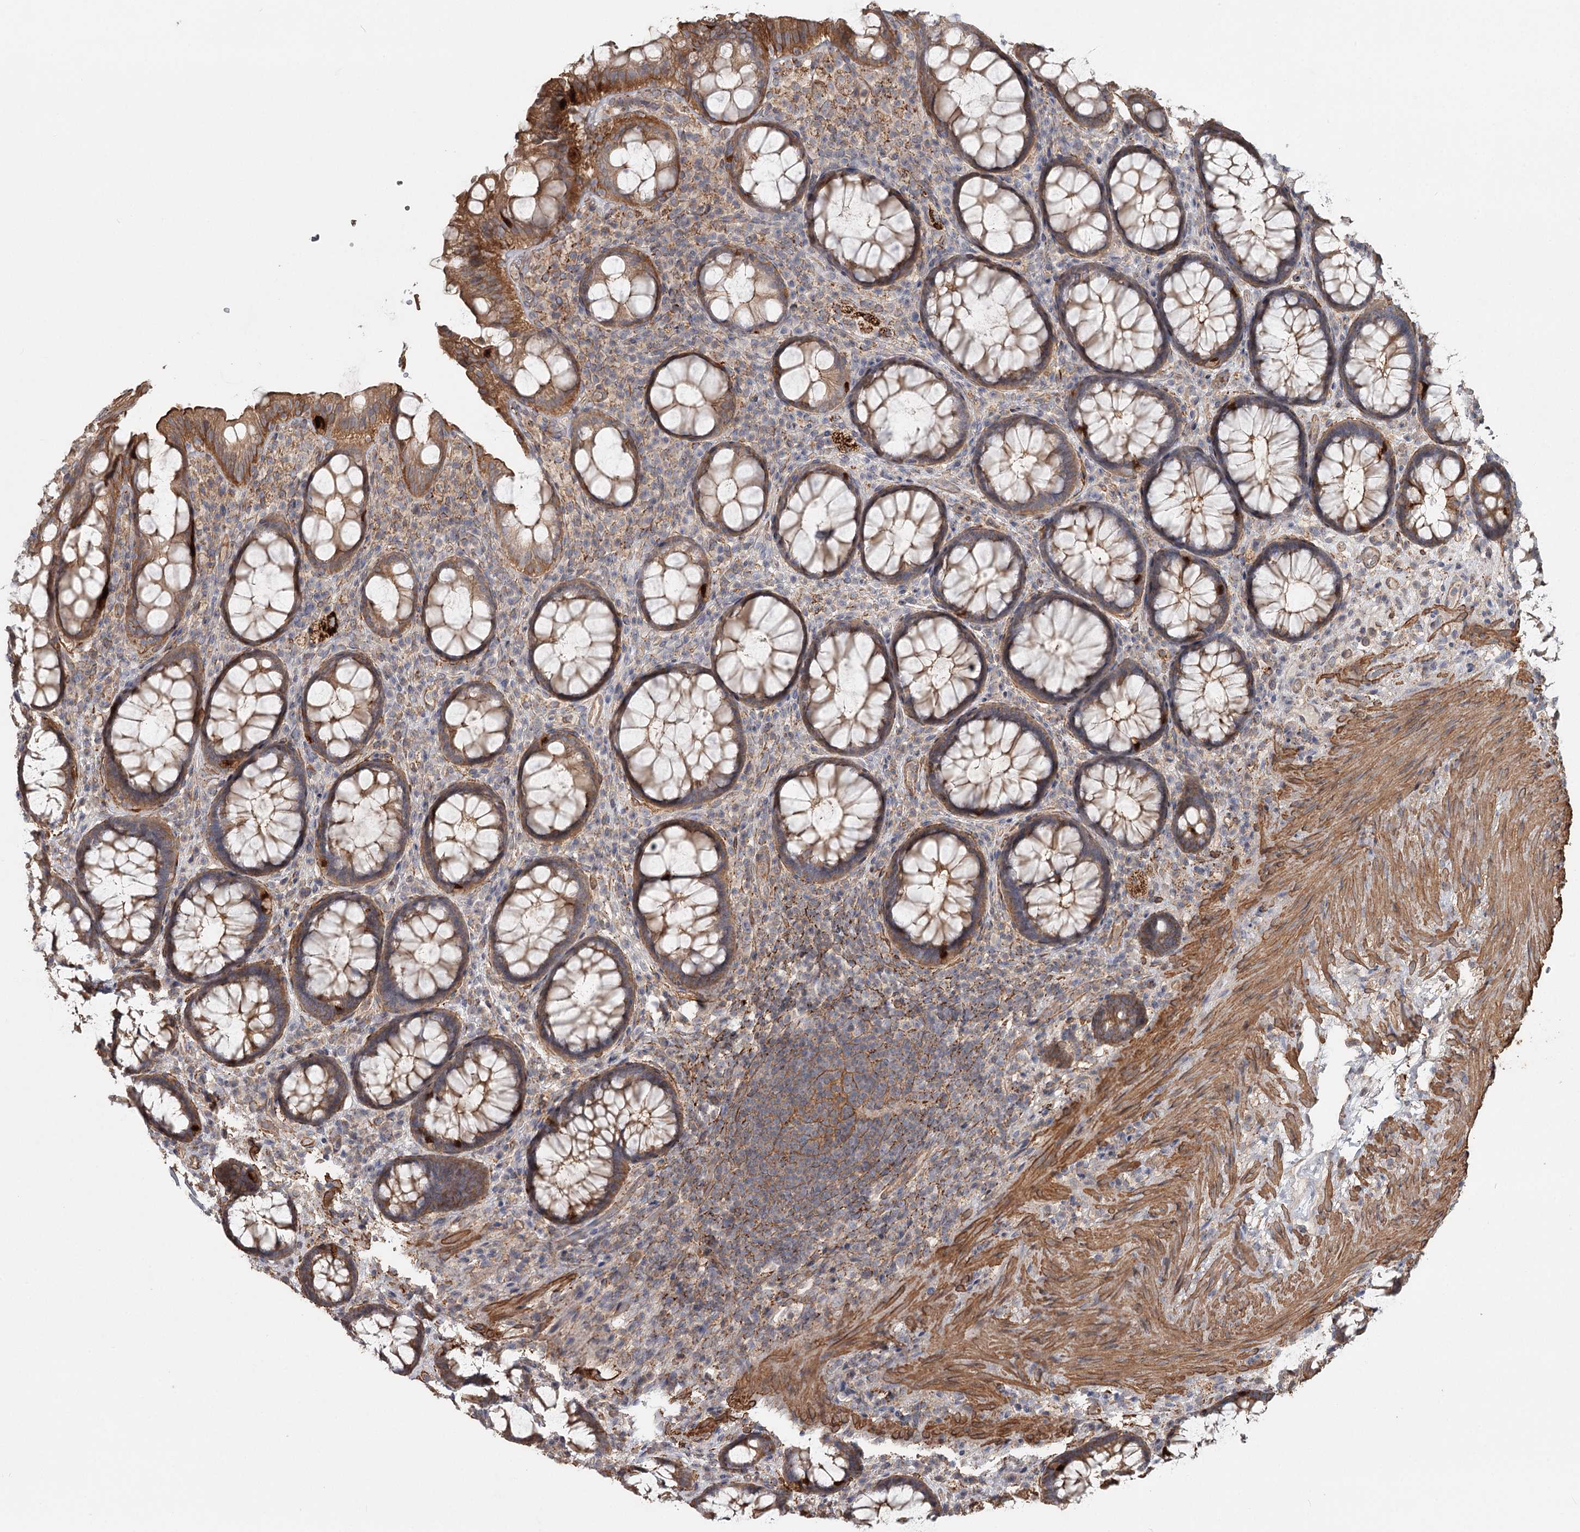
{"staining": {"intensity": "weak", "quantity": ">75%", "location": "cytoplasmic/membranous"}, "tissue": "rectum", "cell_type": "Glandular cells", "image_type": "normal", "snomed": [{"axis": "morphology", "description": "Normal tissue, NOS"}, {"axis": "topography", "description": "Rectum"}], "caption": "Immunohistochemistry (IHC) of unremarkable rectum exhibits low levels of weak cytoplasmic/membranous staining in about >75% of glandular cells. (DAB IHC, brown staining for protein, blue staining for nuclei).", "gene": "DHRS9", "patient": {"sex": "male", "age": 83}}